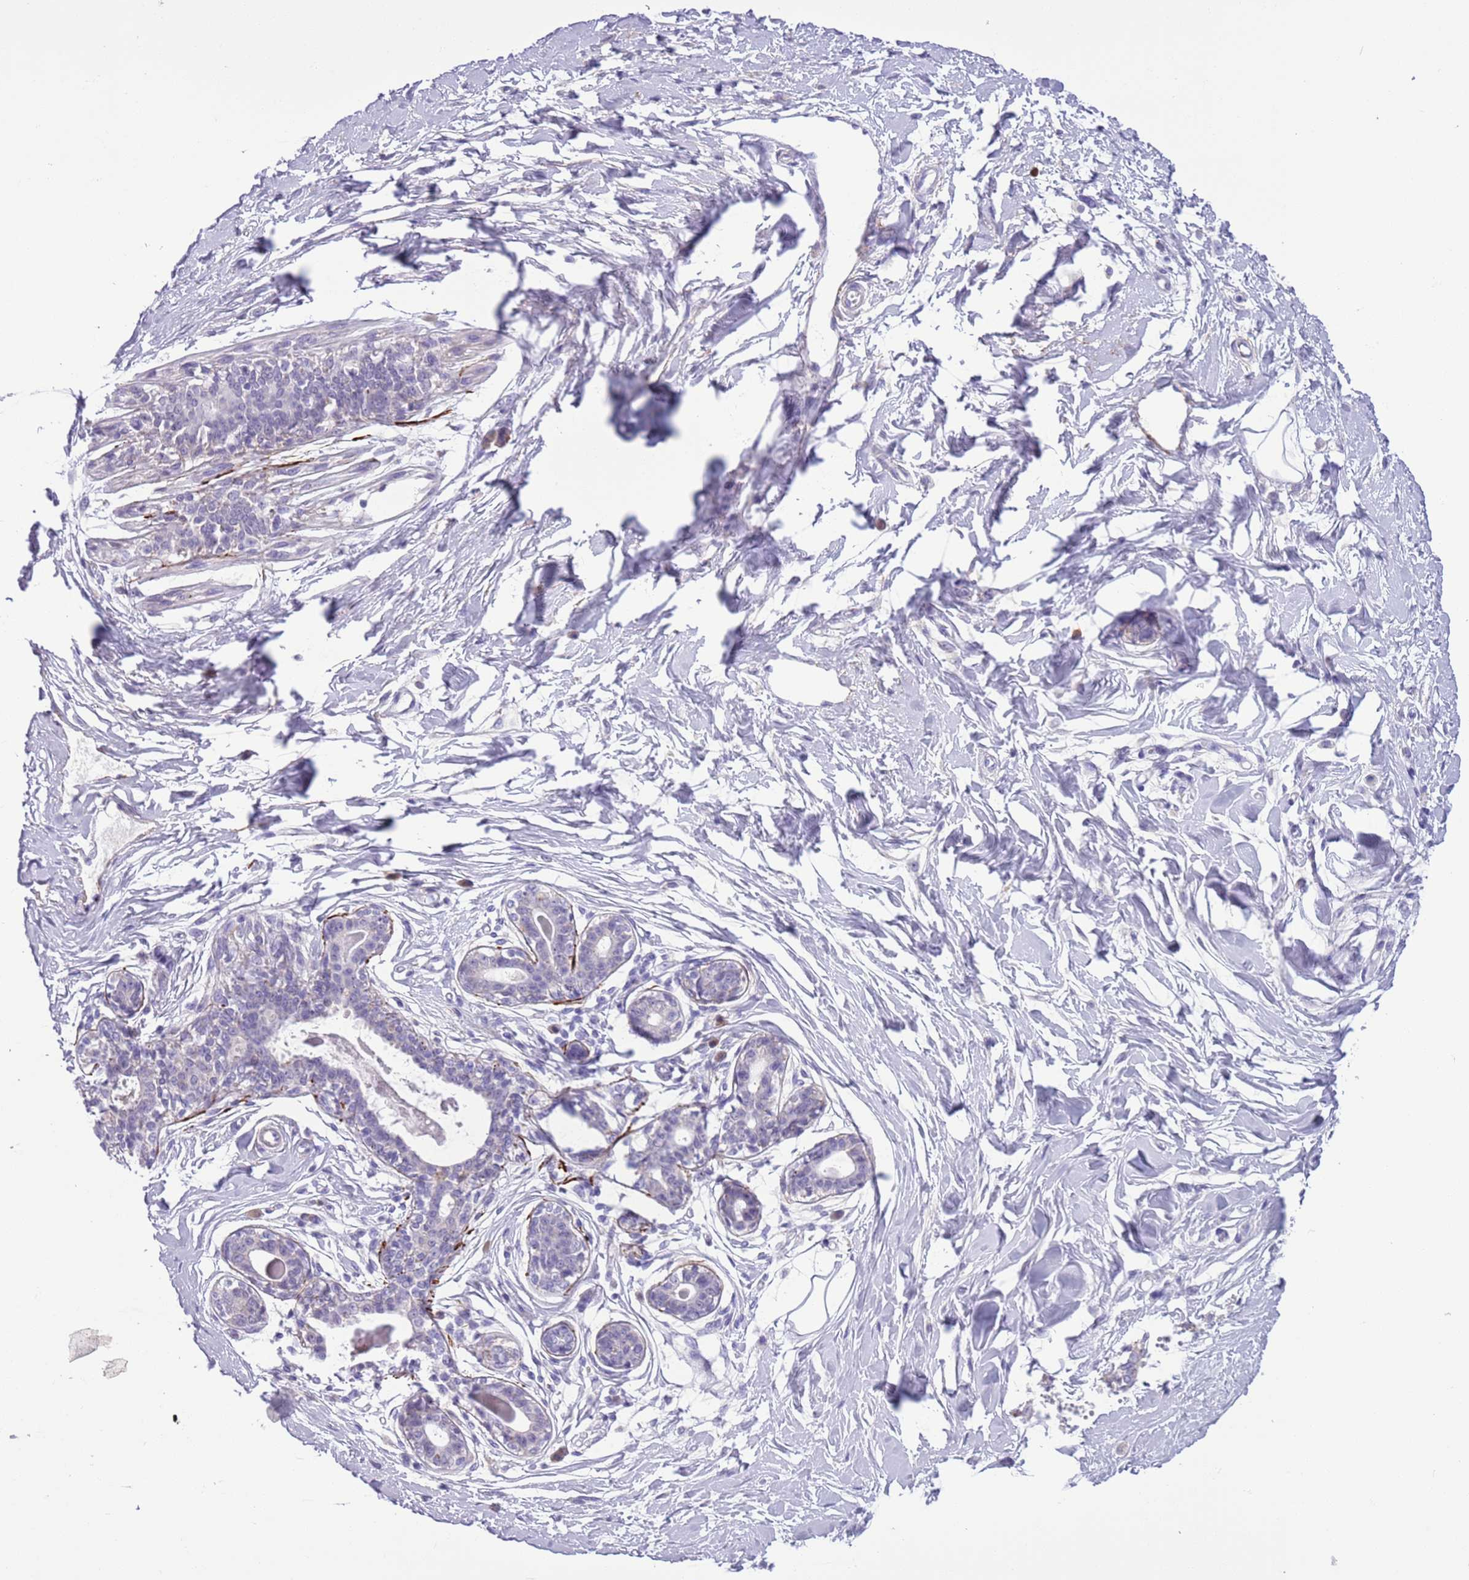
{"staining": {"intensity": "moderate", "quantity": "<25%", "location": "cytoplasmic/membranous"}, "tissue": "breast", "cell_type": "Adipocytes", "image_type": "normal", "snomed": [{"axis": "morphology", "description": "Normal tissue, NOS"}, {"axis": "topography", "description": "Breast"}], "caption": "Protein staining of unremarkable breast displays moderate cytoplasmic/membranous expression in about <25% of adipocytes.", "gene": "PFKFB2", "patient": {"sex": "female", "age": 45}}